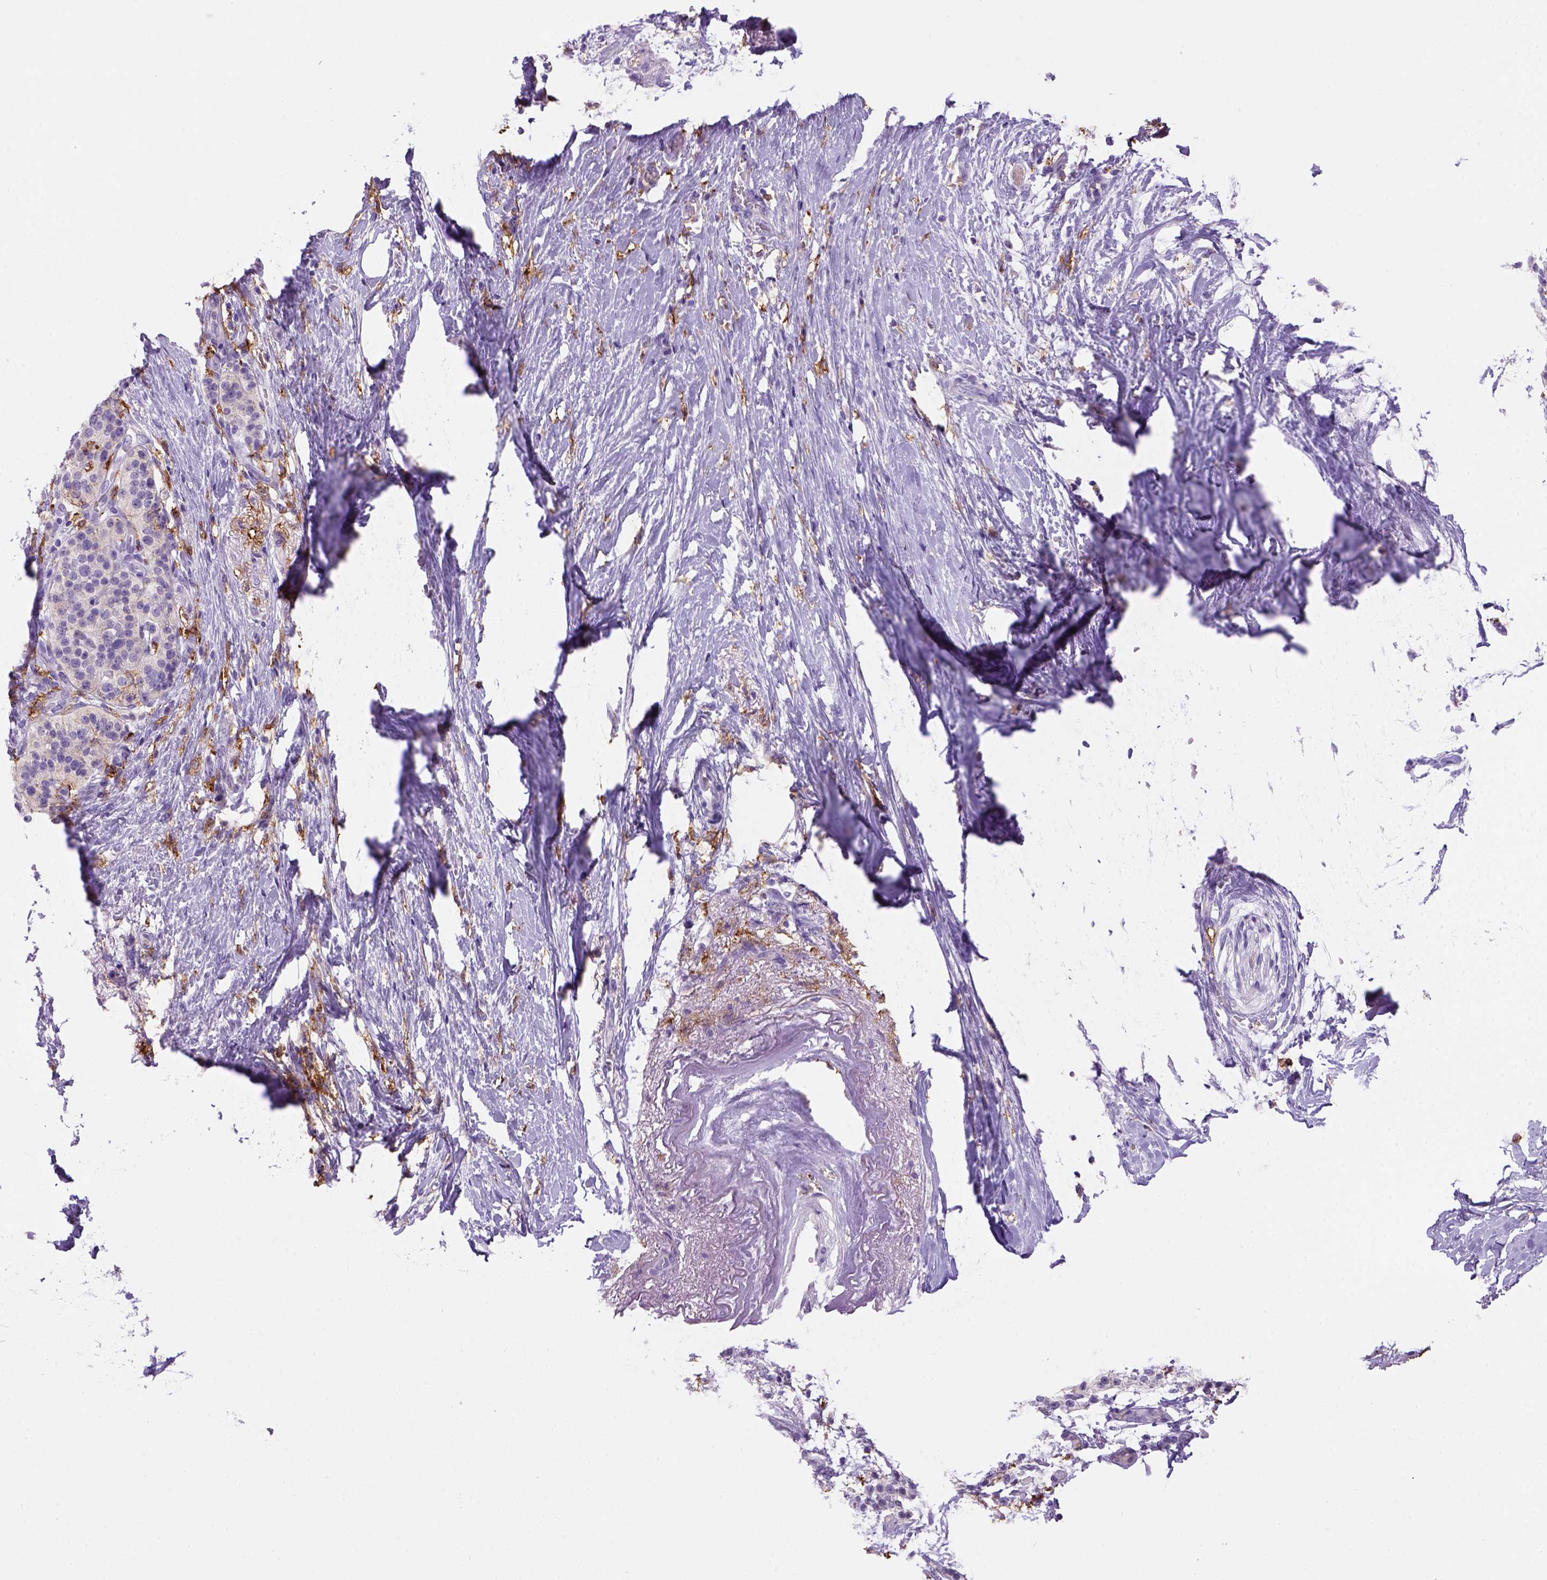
{"staining": {"intensity": "negative", "quantity": "none", "location": "none"}, "tissue": "pancreatic cancer", "cell_type": "Tumor cells", "image_type": "cancer", "snomed": [{"axis": "morphology", "description": "Adenocarcinoma, NOS"}, {"axis": "topography", "description": "Pancreas"}], "caption": "This is an IHC micrograph of pancreatic cancer. There is no expression in tumor cells.", "gene": "CD14", "patient": {"sex": "female", "age": 72}}